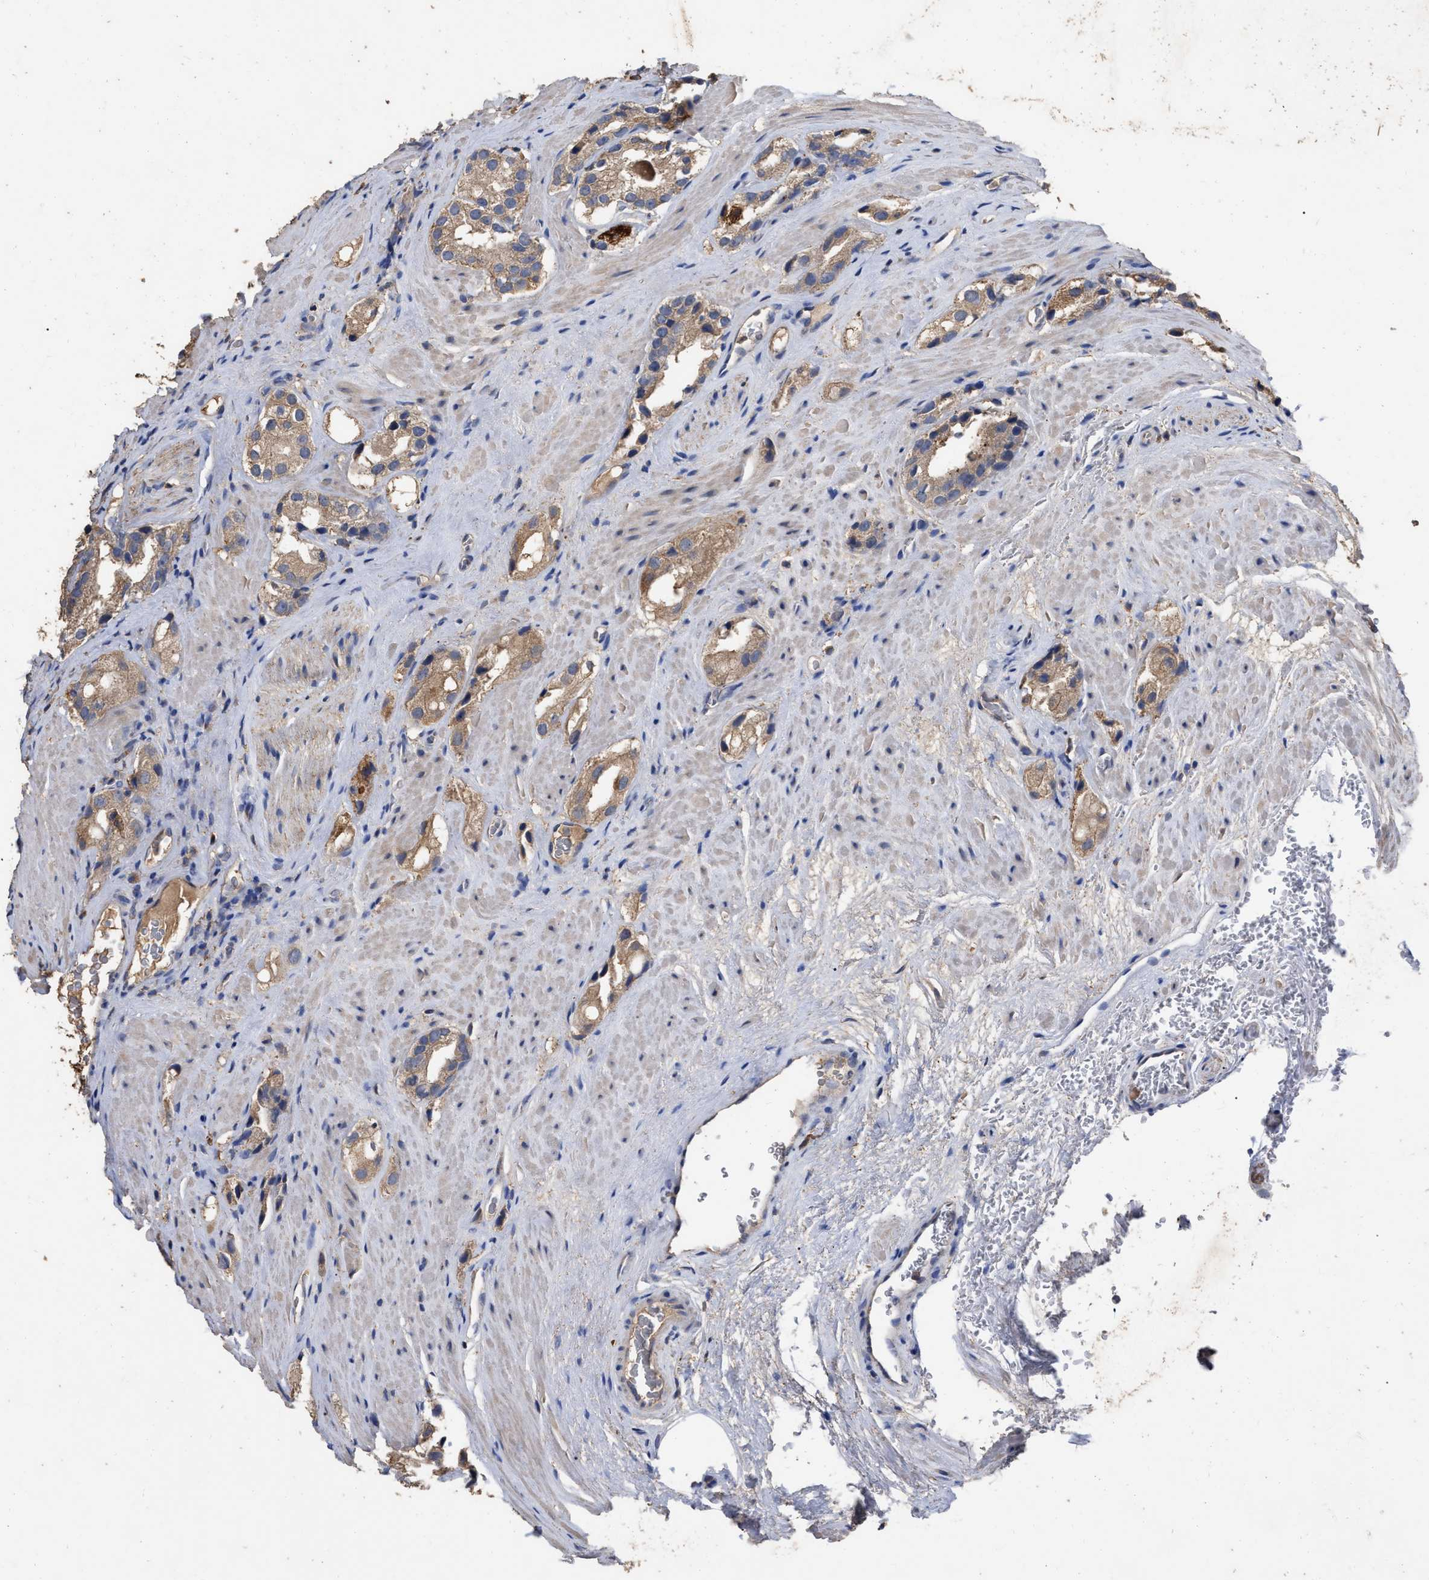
{"staining": {"intensity": "moderate", "quantity": "25%-75%", "location": "cytoplasmic/membranous"}, "tissue": "prostate cancer", "cell_type": "Tumor cells", "image_type": "cancer", "snomed": [{"axis": "morphology", "description": "Adenocarcinoma, High grade"}, {"axis": "topography", "description": "Prostate"}], "caption": "High-magnification brightfield microscopy of prostate high-grade adenocarcinoma stained with DAB (3,3'-diaminobenzidine) (brown) and counterstained with hematoxylin (blue). tumor cells exhibit moderate cytoplasmic/membranous staining is appreciated in about25%-75% of cells.", "gene": "GPR179", "patient": {"sex": "male", "age": 63}}